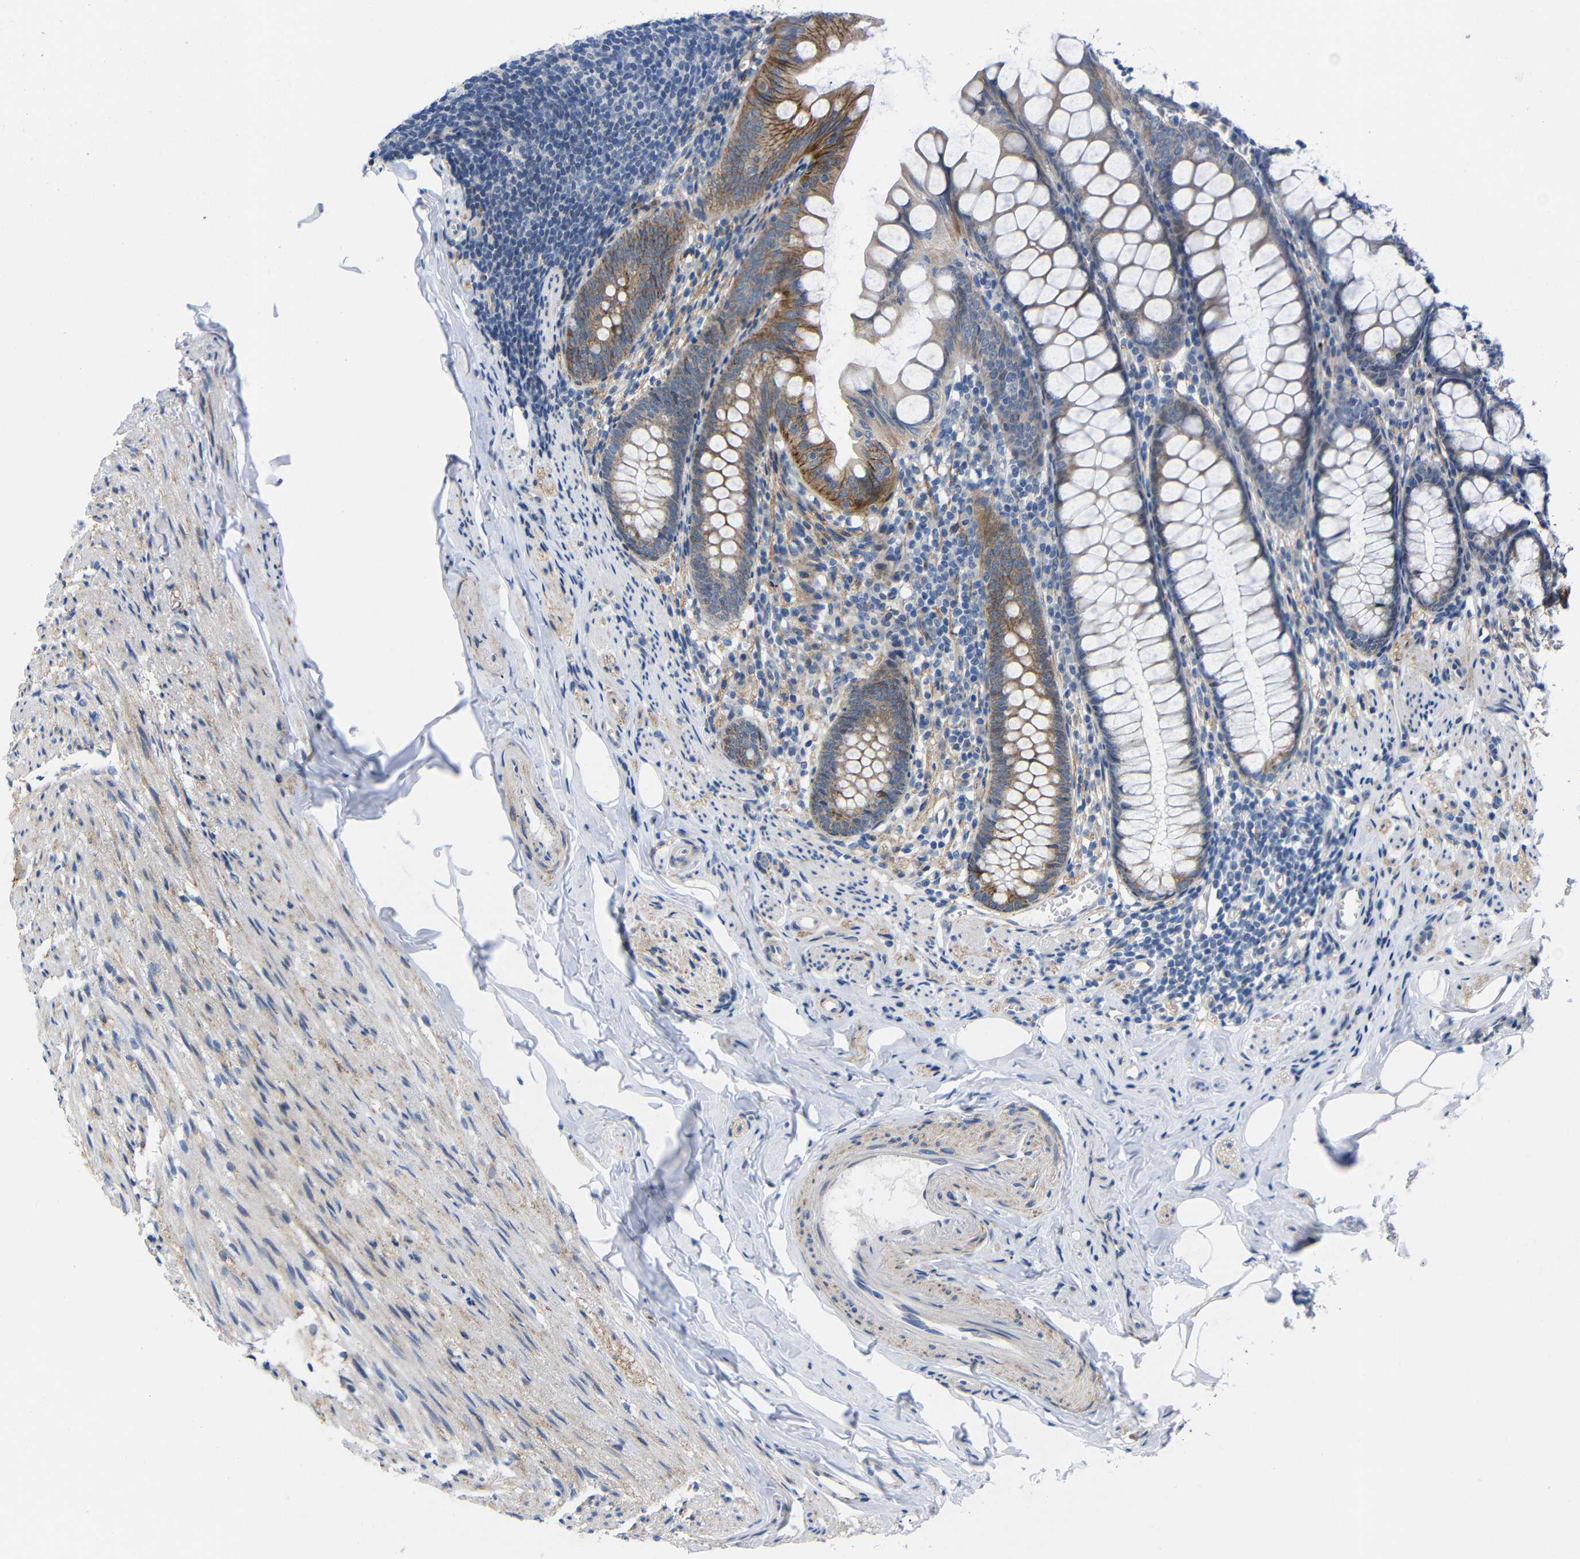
{"staining": {"intensity": "moderate", "quantity": ">75%", "location": "cytoplasmic/membranous"}, "tissue": "appendix", "cell_type": "Glandular cells", "image_type": "normal", "snomed": [{"axis": "morphology", "description": "Normal tissue, NOS"}, {"axis": "topography", "description": "Appendix"}], "caption": "DAB immunohistochemical staining of unremarkable appendix demonstrates moderate cytoplasmic/membranous protein staining in approximately >75% of glandular cells.", "gene": "CMTM1", "patient": {"sex": "female", "age": 77}}